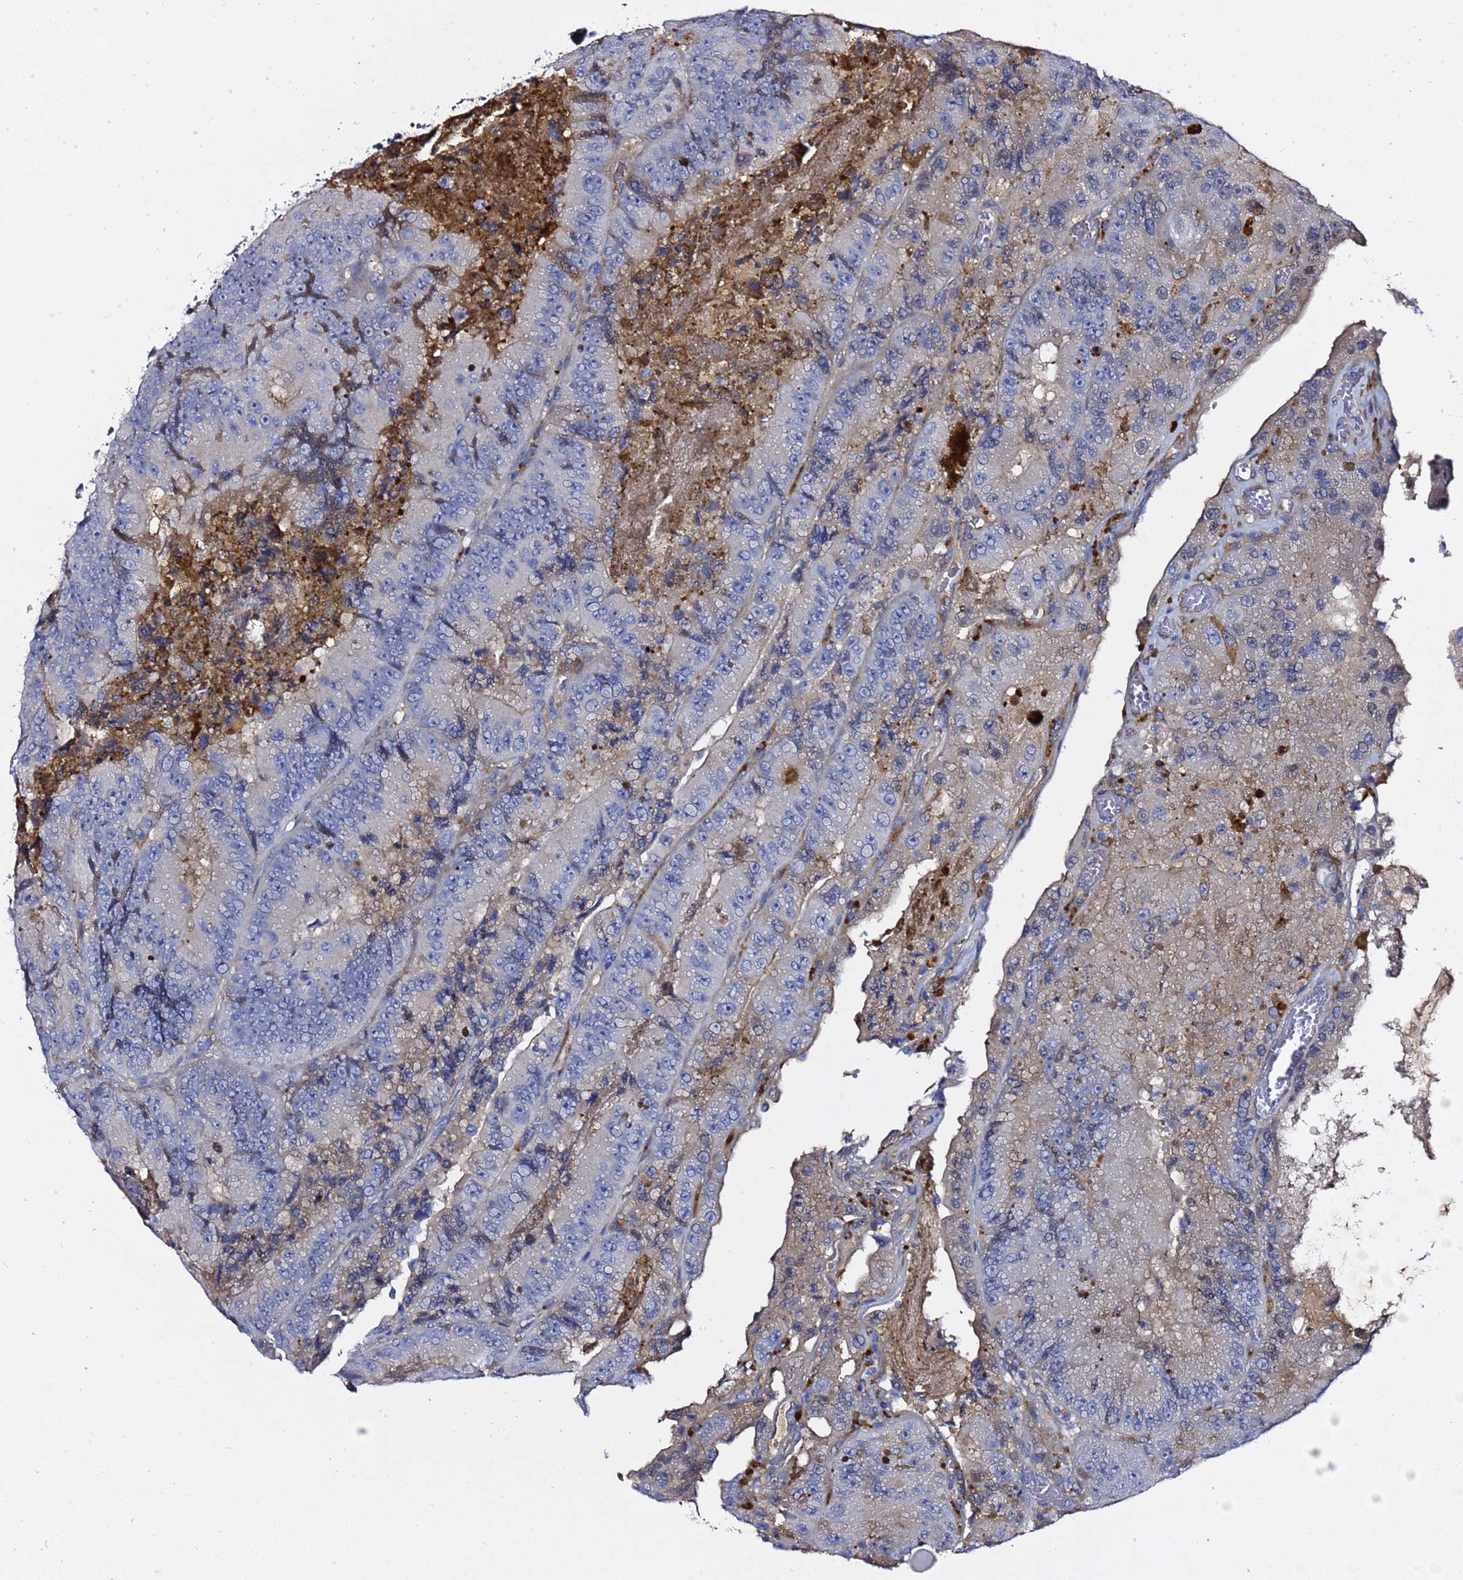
{"staining": {"intensity": "negative", "quantity": "none", "location": "none"}, "tissue": "colorectal cancer", "cell_type": "Tumor cells", "image_type": "cancer", "snomed": [{"axis": "morphology", "description": "Adenocarcinoma, NOS"}, {"axis": "topography", "description": "Colon"}], "caption": "There is no significant positivity in tumor cells of colorectal adenocarcinoma.", "gene": "NAT2", "patient": {"sex": "female", "age": 86}}